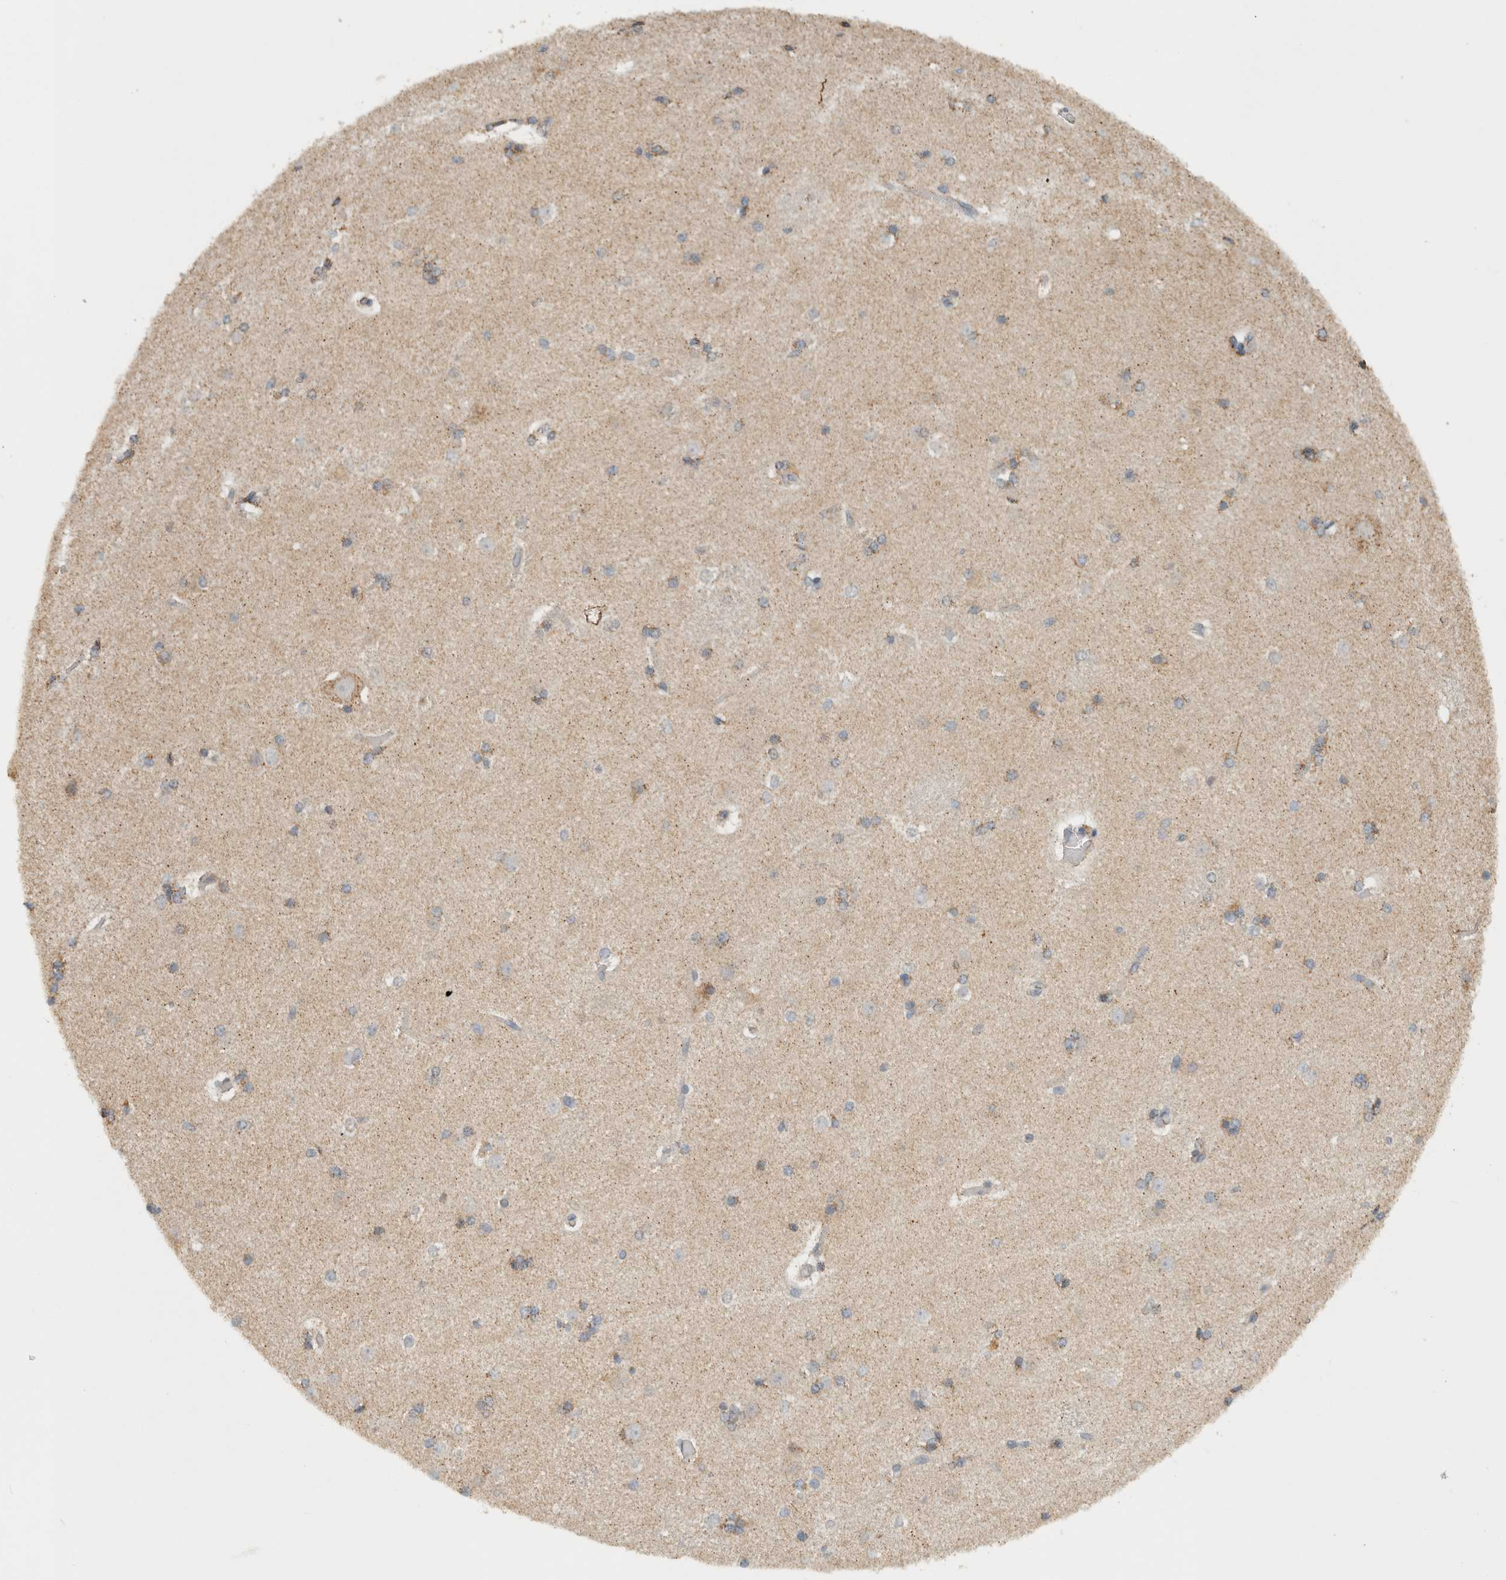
{"staining": {"intensity": "weak", "quantity": "<25%", "location": "cytoplasmic/membranous"}, "tissue": "caudate", "cell_type": "Glial cells", "image_type": "normal", "snomed": [{"axis": "morphology", "description": "Normal tissue, NOS"}, {"axis": "topography", "description": "Lateral ventricle wall"}], "caption": "Photomicrograph shows no significant protein expression in glial cells of unremarkable caudate.", "gene": "AMPD1", "patient": {"sex": "female", "age": 19}}